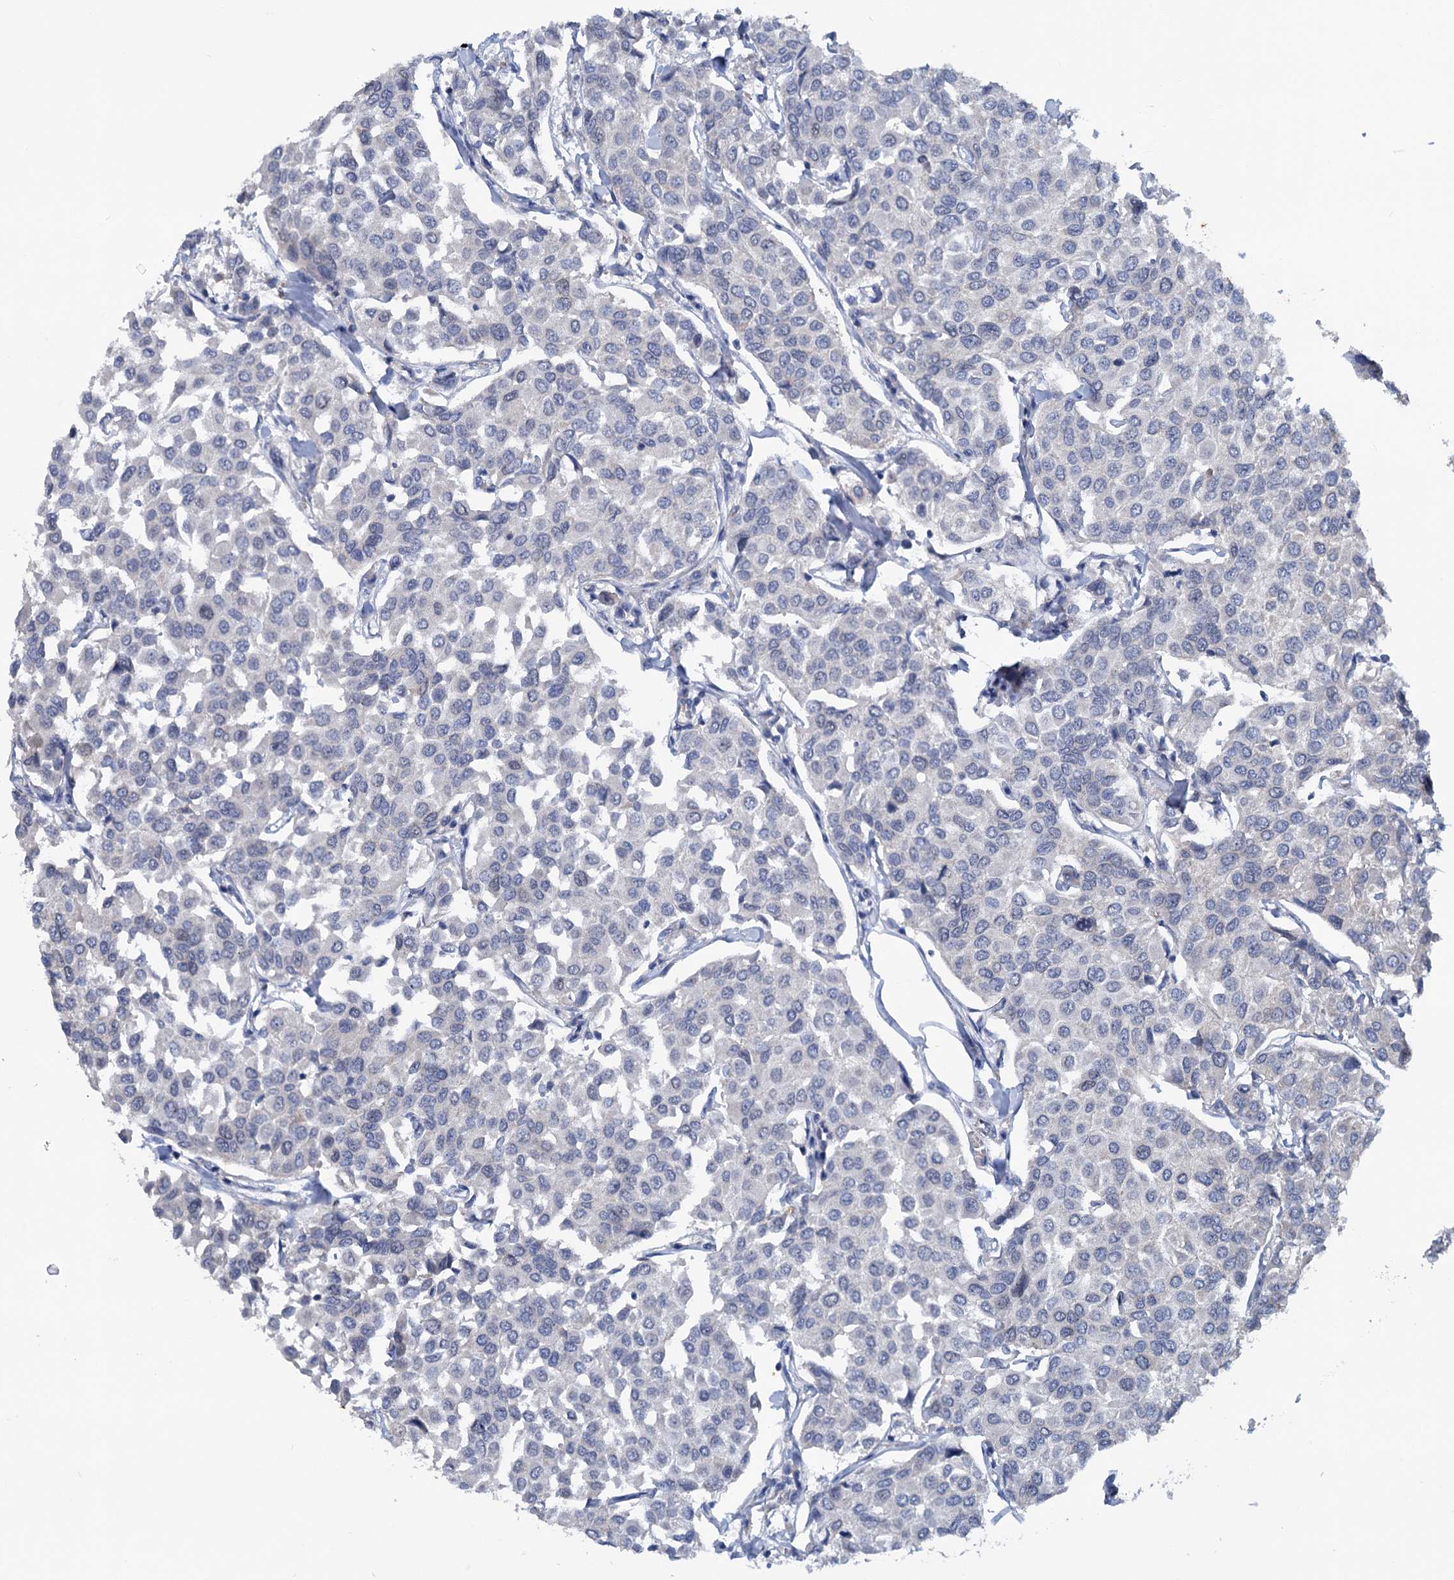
{"staining": {"intensity": "negative", "quantity": "none", "location": "none"}, "tissue": "breast cancer", "cell_type": "Tumor cells", "image_type": "cancer", "snomed": [{"axis": "morphology", "description": "Duct carcinoma"}, {"axis": "topography", "description": "Breast"}], "caption": "The image exhibits no staining of tumor cells in invasive ductal carcinoma (breast).", "gene": "FAM111B", "patient": {"sex": "female", "age": 55}}